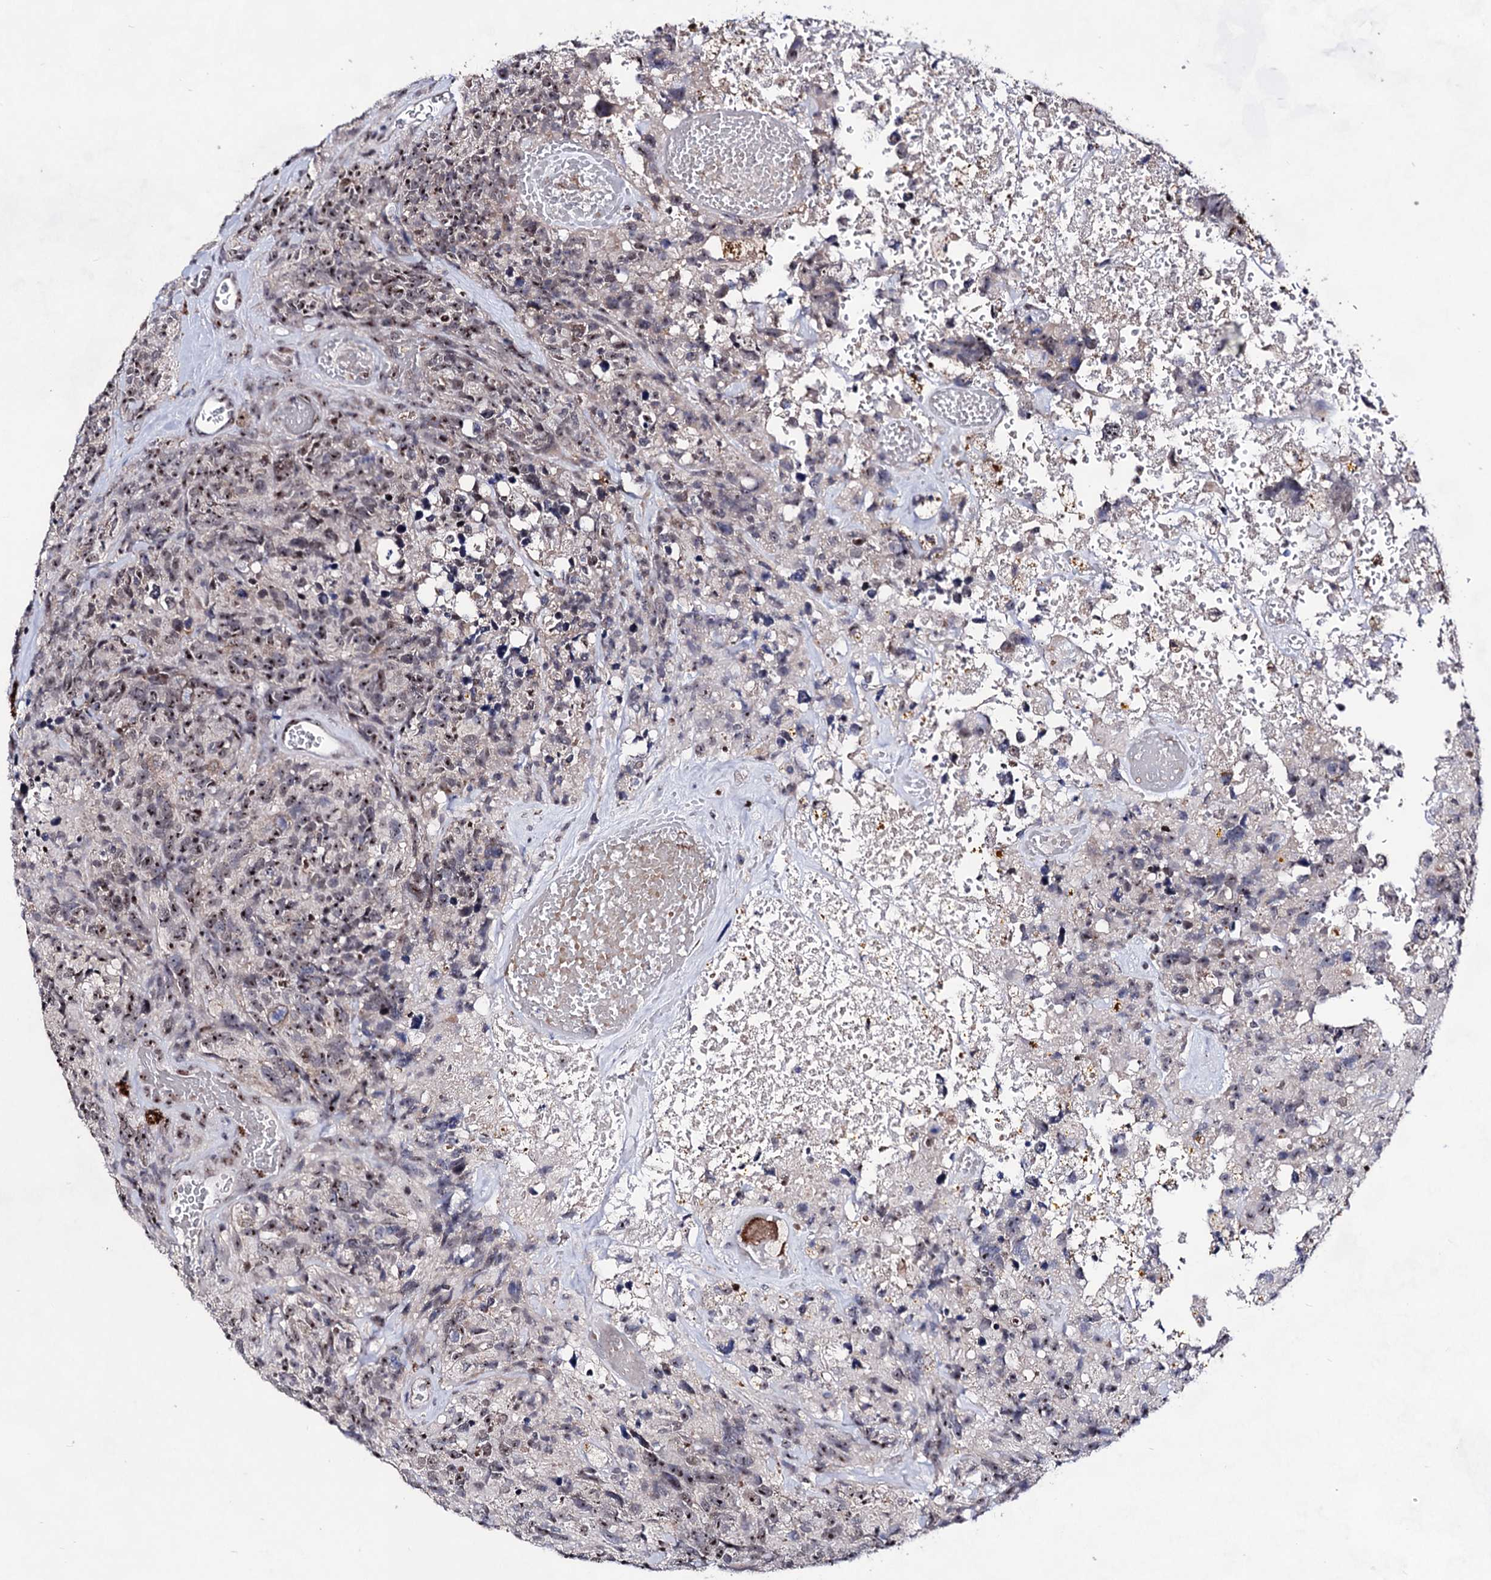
{"staining": {"intensity": "moderate", "quantity": "25%-75%", "location": "nuclear"}, "tissue": "glioma", "cell_type": "Tumor cells", "image_type": "cancer", "snomed": [{"axis": "morphology", "description": "Glioma, malignant, High grade"}, {"axis": "topography", "description": "Brain"}], "caption": "IHC (DAB (3,3'-diaminobenzidine)) staining of malignant high-grade glioma demonstrates moderate nuclear protein positivity in about 25%-75% of tumor cells. The staining is performed using DAB (3,3'-diaminobenzidine) brown chromogen to label protein expression. The nuclei are counter-stained blue using hematoxylin.", "gene": "EXOSC10", "patient": {"sex": "male", "age": 69}}